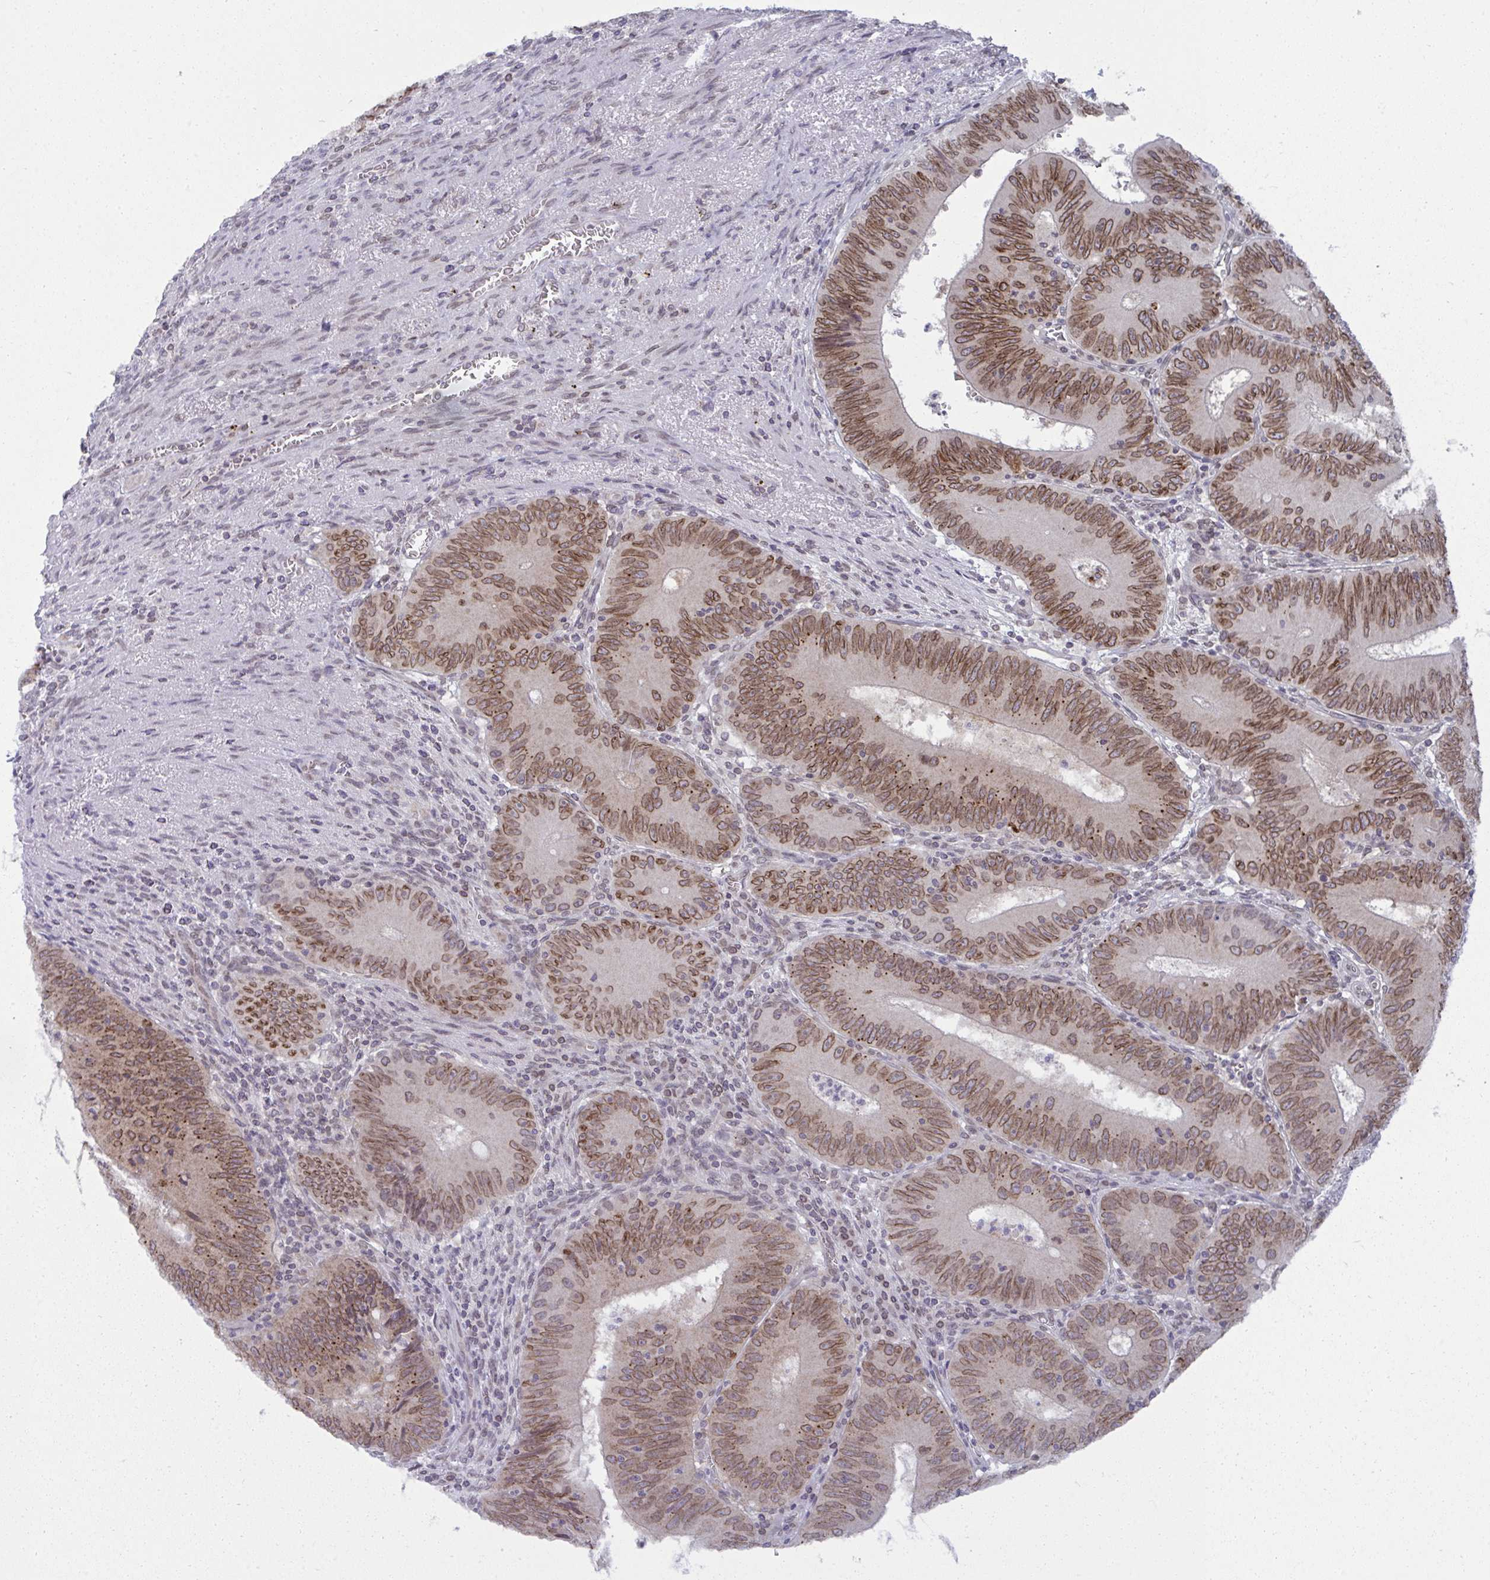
{"staining": {"intensity": "moderate", "quantity": ">75%", "location": "cytoplasmic/membranous,nuclear"}, "tissue": "colorectal cancer", "cell_type": "Tumor cells", "image_type": "cancer", "snomed": [{"axis": "morphology", "description": "Adenocarcinoma, NOS"}, {"axis": "topography", "description": "Rectum"}], "caption": "Brown immunohistochemical staining in human colorectal cancer (adenocarcinoma) reveals moderate cytoplasmic/membranous and nuclear staining in about >75% of tumor cells. The staining was performed using DAB (3,3'-diaminobenzidine) to visualize the protein expression in brown, while the nuclei were stained in blue with hematoxylin (Magnification: 20x).", "gene": "RANBP2", "patient": {"sex": "female", "age": 72}}